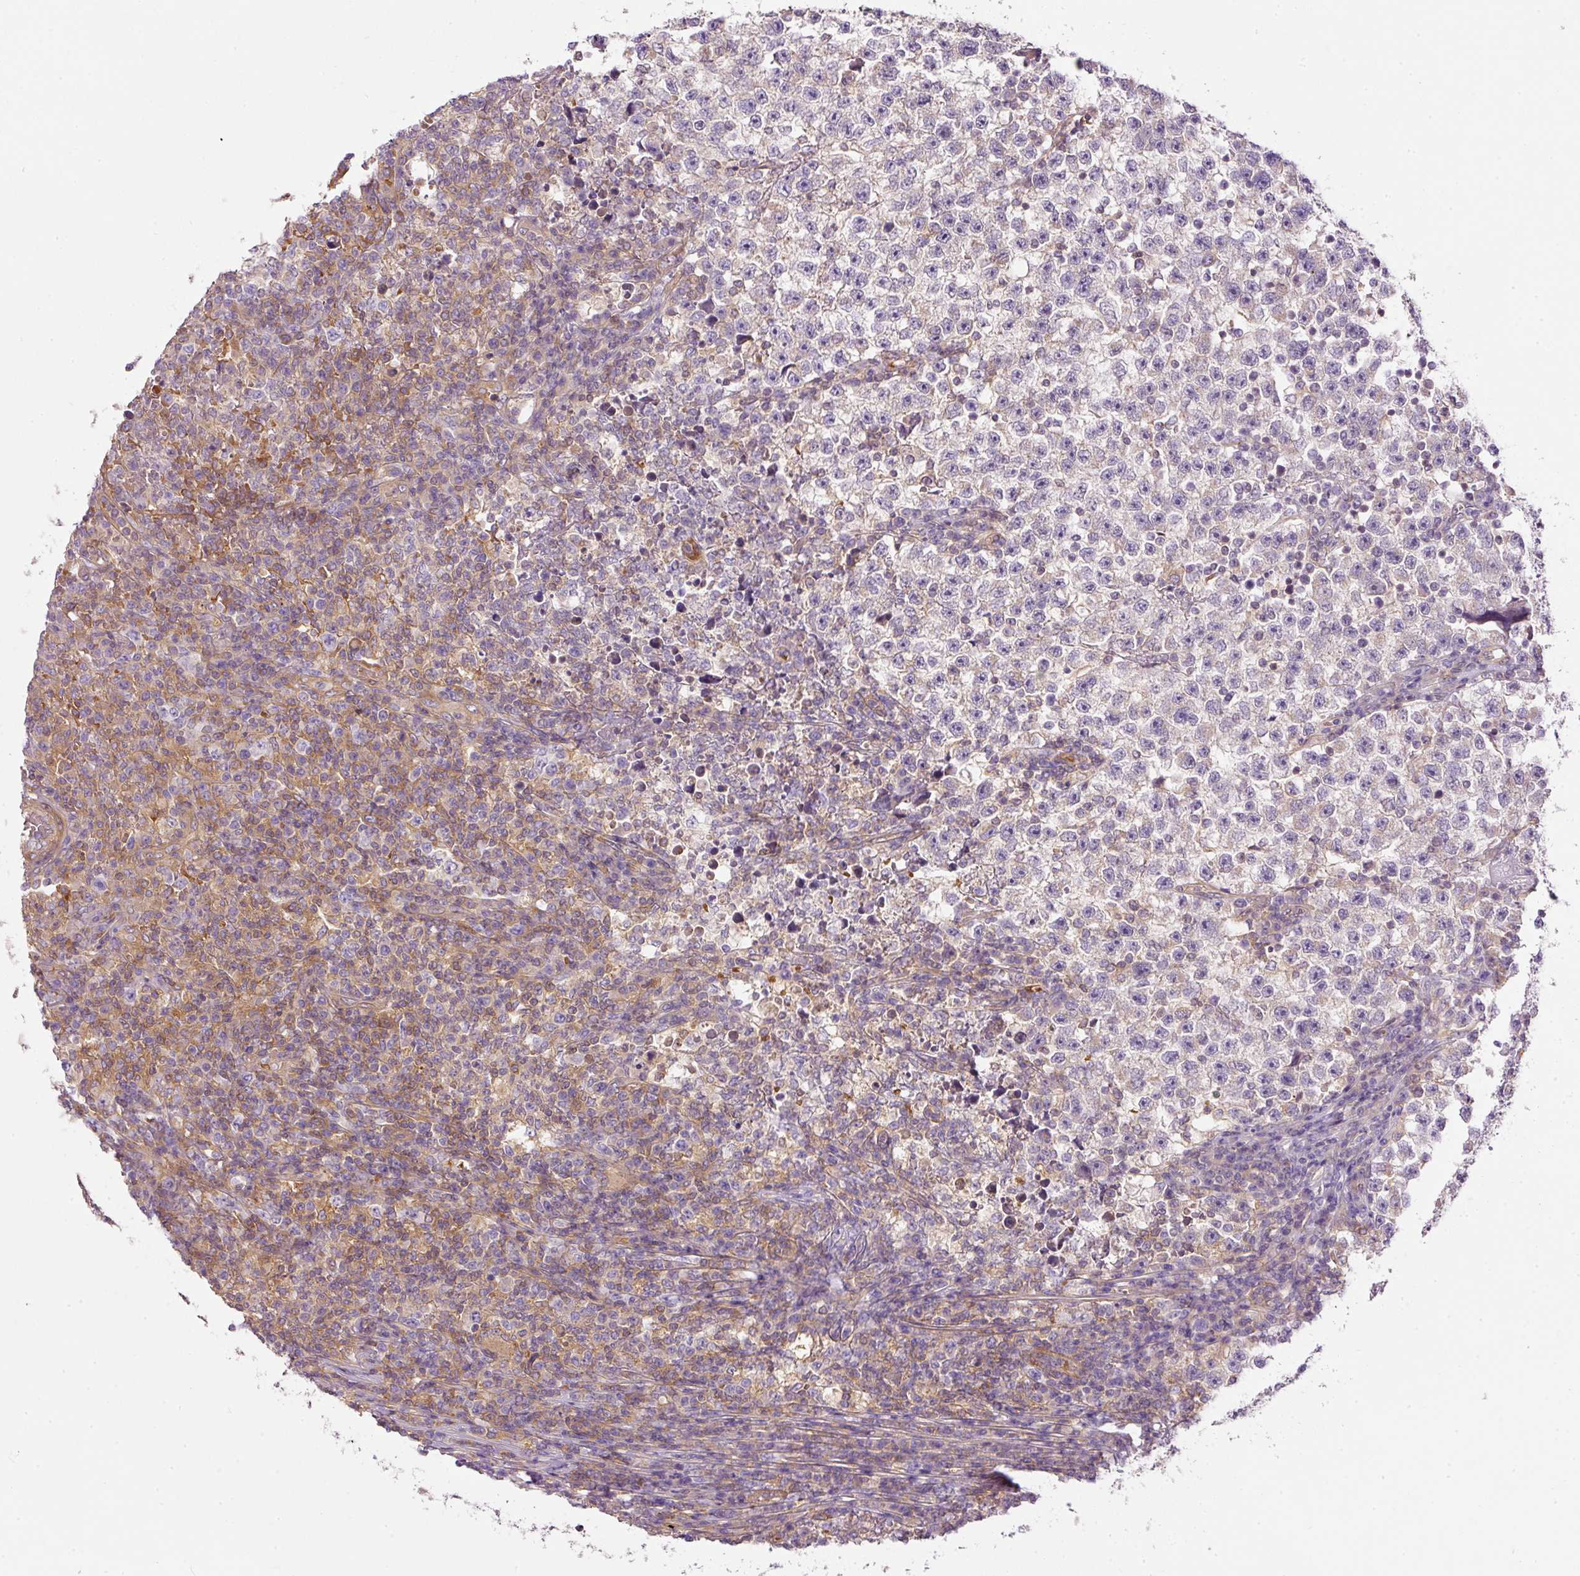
{"staining": {"intensity": "negative", "quantity": "none", "location": "none"}, "tissue": "testis cancer", "cell_type": "Tumor cells", "image_type": "cancer", "snomed": [{"axis": "morphology", "description": "Seminoma, NOS"}, {"axis": "topography", "description": "Testis"}], "caption": "Immunohistochemical staining of testis cancer (seminoma) displays no significant positivity in tumor cells.", "gene": "TBC1D2B", "patient": {"sex": "male", "age": 22}}